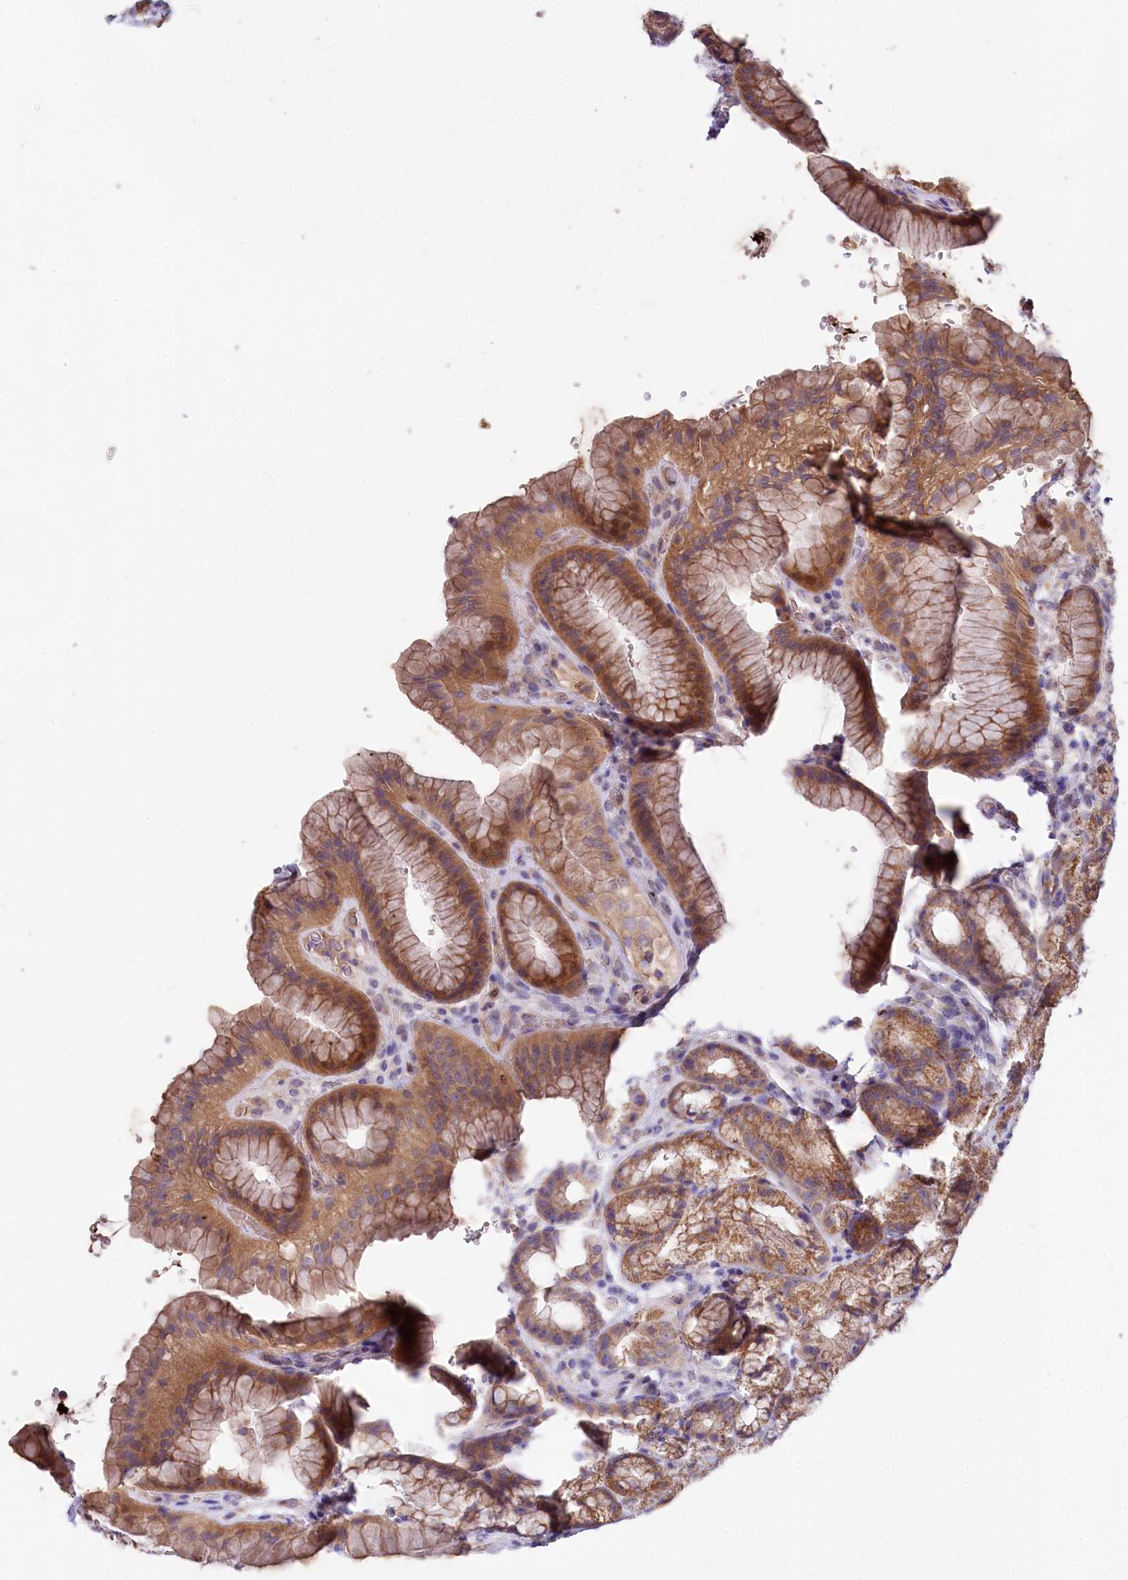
{"staining": {"intensity": "moderate", "quantity": ">75%", "location": "cytoplasmic/membranous"}, "tissue": "stomach", "cell_type": "Glandular cells", "image_type": "normal", "snomed": [{"axis": "morphology", "description": "Normal tissue, NOS"}, {"axis": "morphology", "description": "Adenocarcinoma, NOS"}, {"axis": "topography", "description": "Stomach"}], "caption": "Immunohistochemistry (IHC) histopathology image of benign stomach: stomach stained using immunohistochemistry exhibits medium levels of moderate protein expression localized specifically in the cytoplasmic/membranous of glandular cells, appearing as a cytoplasmic/membranous brown color.", "gene": "ZNF45", "patient": {"sex": "male", "age": 57}}